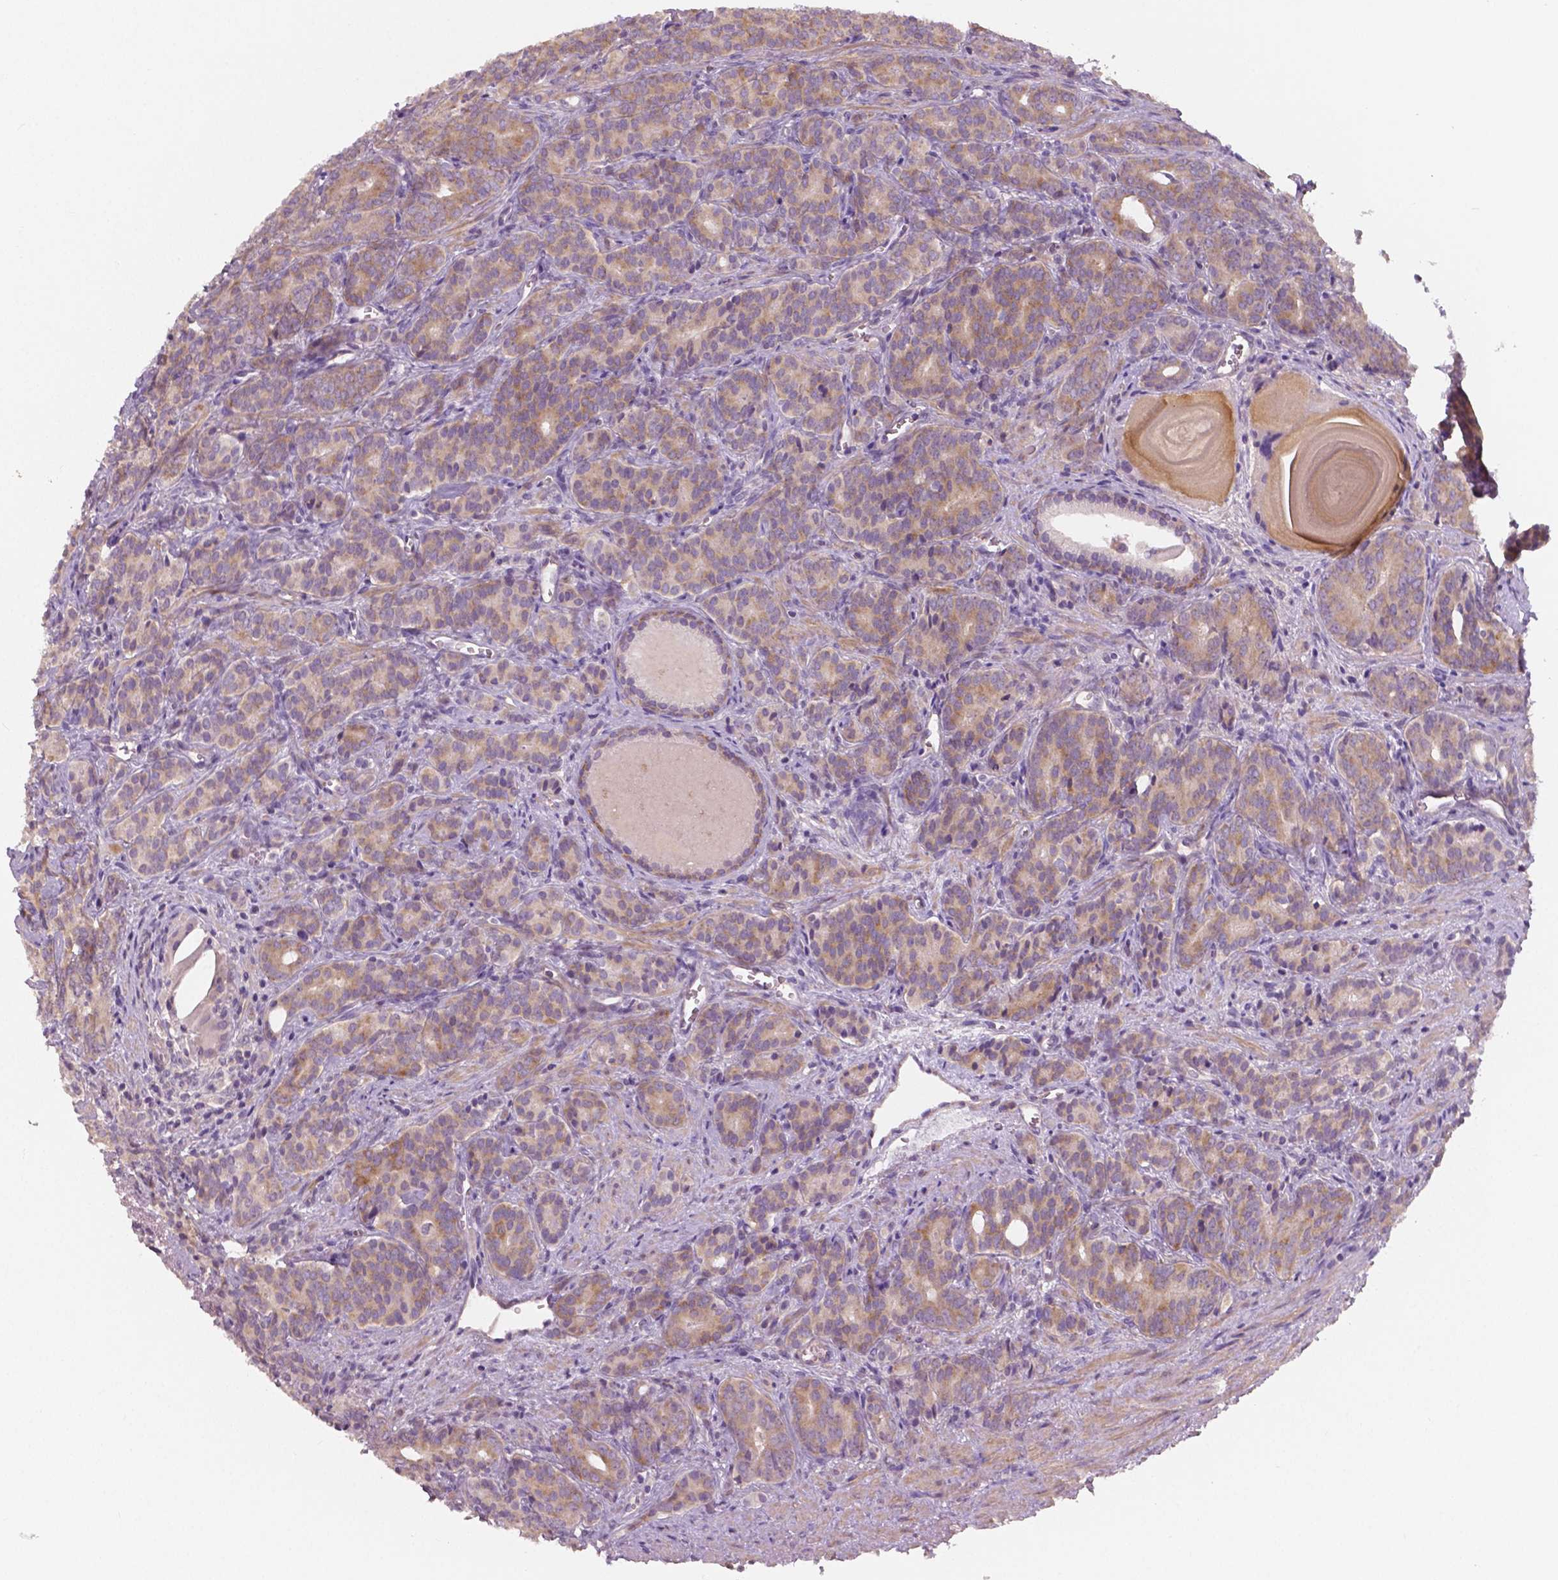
{"staining": {"intensity": "weak", "quantity": ">75%", "location": "cytoplasmic/membranous"}, "tissue": "prostate cancer", "cell_type": "Tumor cells", "image_type": "cancer", "snomed": [{"axis": "morphology", "description": "Adenocarcinoma, High grade"}, {"axis": "topography", "description": "Prostate"}], "caption": "Prostate high-grade adenocarcinoma tissue demonstrates weak cytoplasmic/membranous expression in about >75% of tumor cells", "gene": "LSM14B", "patient": {"sex": "male", "age": 84}}